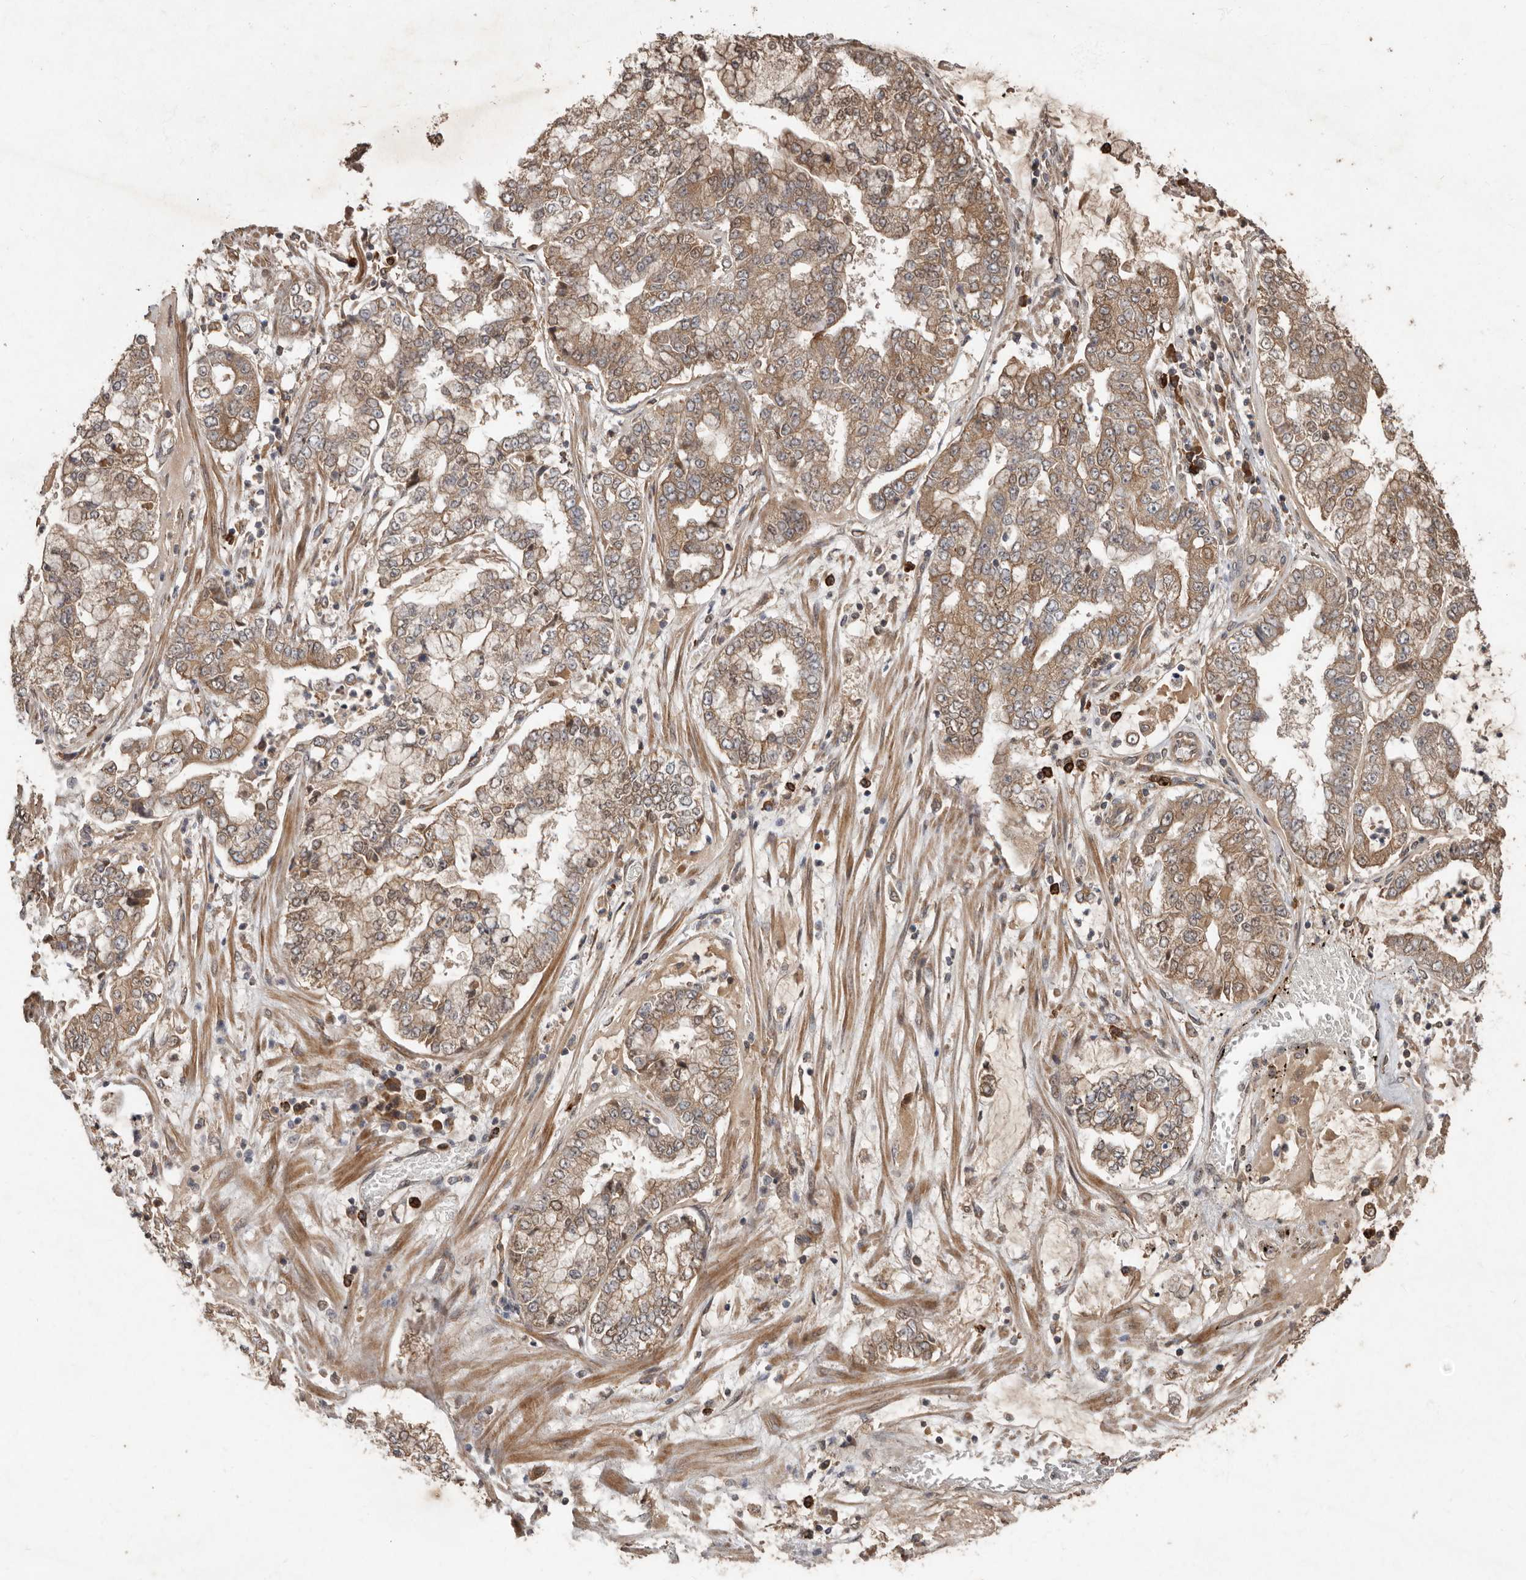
{"staining": {"intensity": "moderate", "quantity": ">75%", "location": "cytoplasmic/membranous"}, "tissue": "stomach cancer", "cell_type": "Tumor cells", "image_type": "cancer", "snomed": [{"axis": "morphology", "description": "Adenocarcinoma, NOS"}, {"axis": "topography", "description": "Stomach"}], "caption": "The image displays staining of stomach adenocarcinoma, revealing moderate cytoplasmic/membranous protein positivity (brown color) within tumor cells. (IHC, brightfield microscopy, high magnification).", "gene": "KIF26B", "patient": {"sex": "male", "age": 76}}